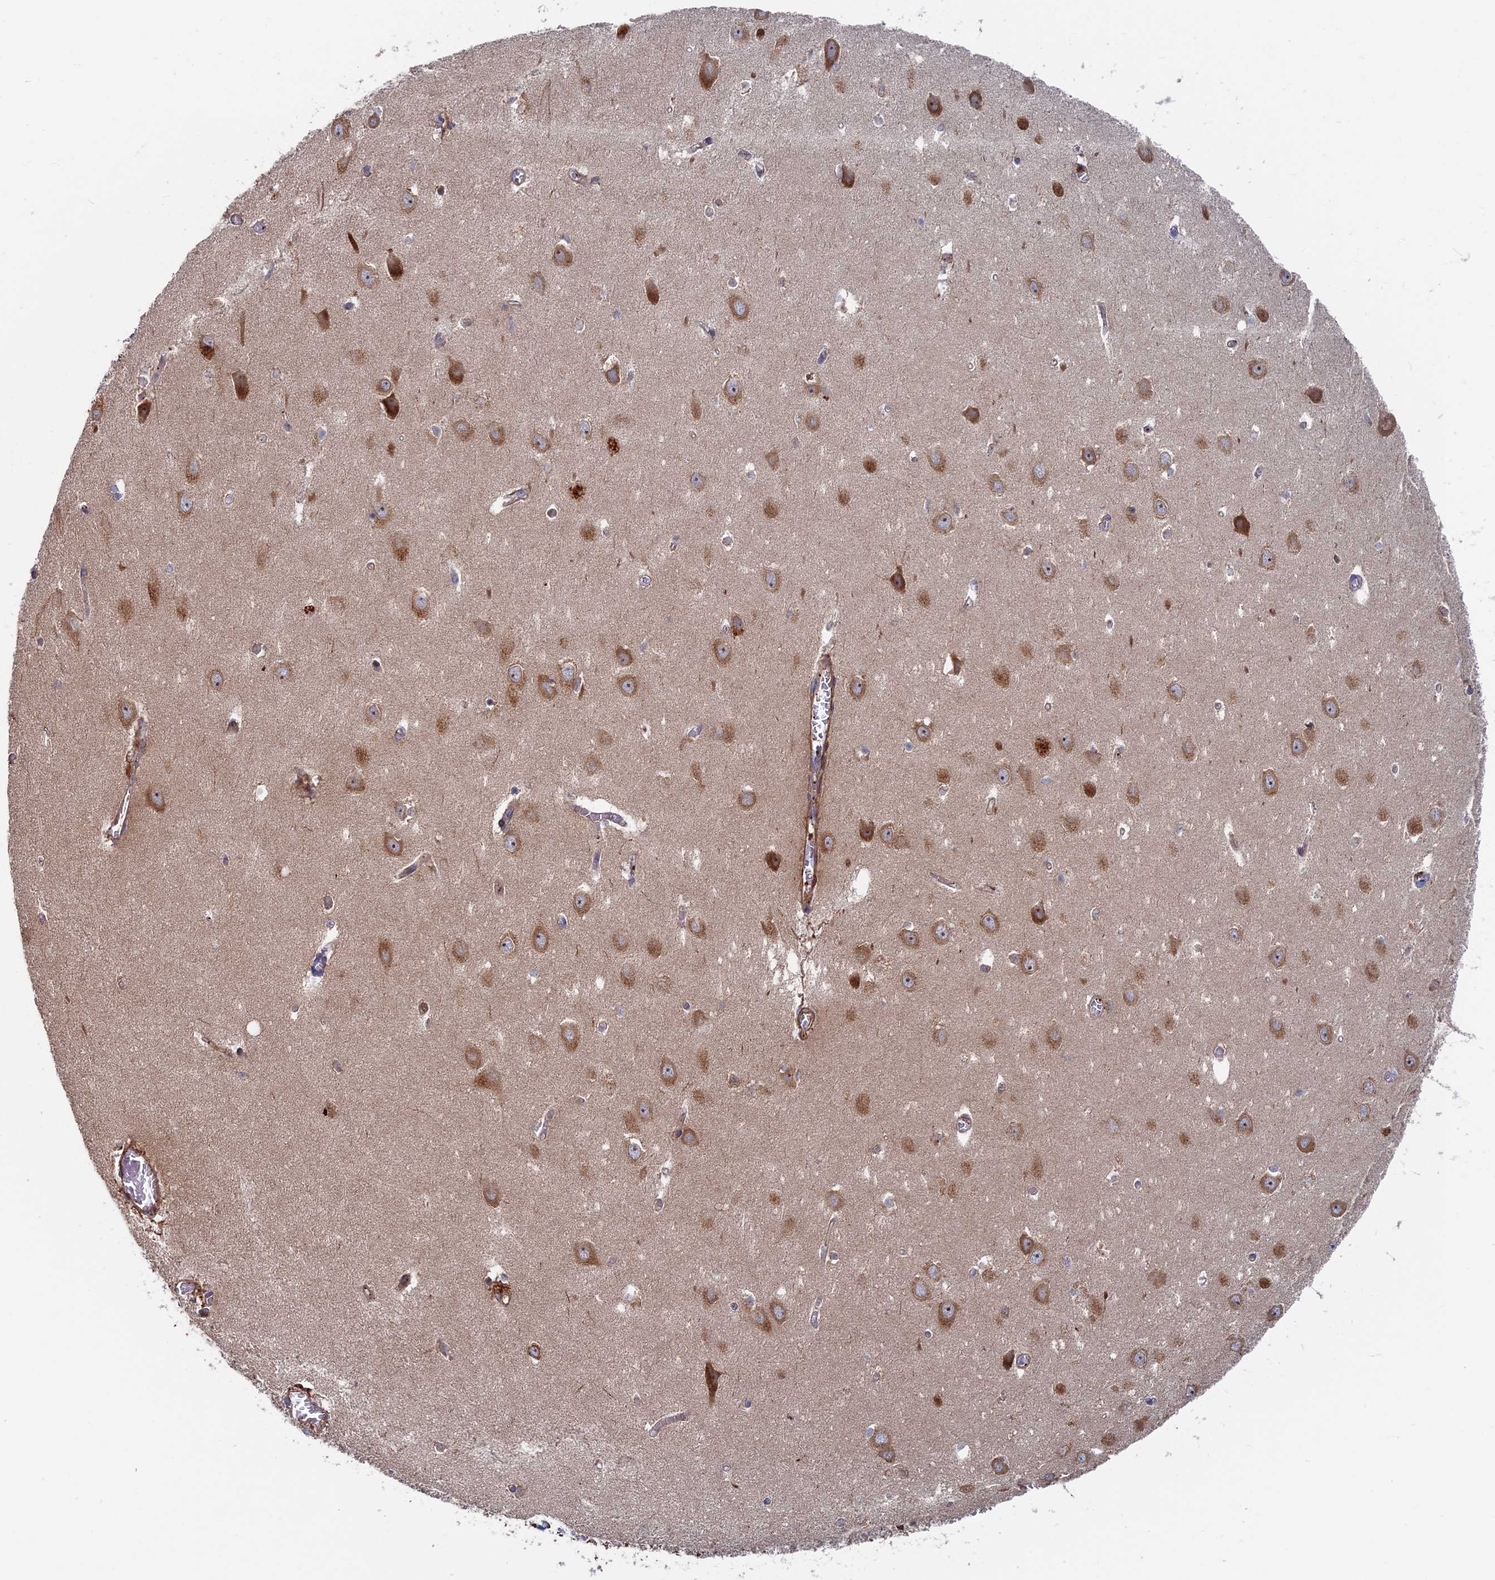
{"staining": {"intensity": "weak", "quantity": "<25%", "location": "cytoplasmic/membranous"}, "tissue": "hippocampus", "cell_type": "Glial cells", "image_type": "normal", "snomed": [{"axis": "morphology", "description": "Normal tissue, NOS"}, {"axis": "topography", "description": "Hippocampus"}], "caption": "Glial cells show no significant protein positivity in benign hippocampus. (DAB (3,3'-diaminobenzidine) immunohistochemistry with hematoxylin counter stain).", "gene": "DNAJC3", "patient": {"sex": "female", "age": 64}}